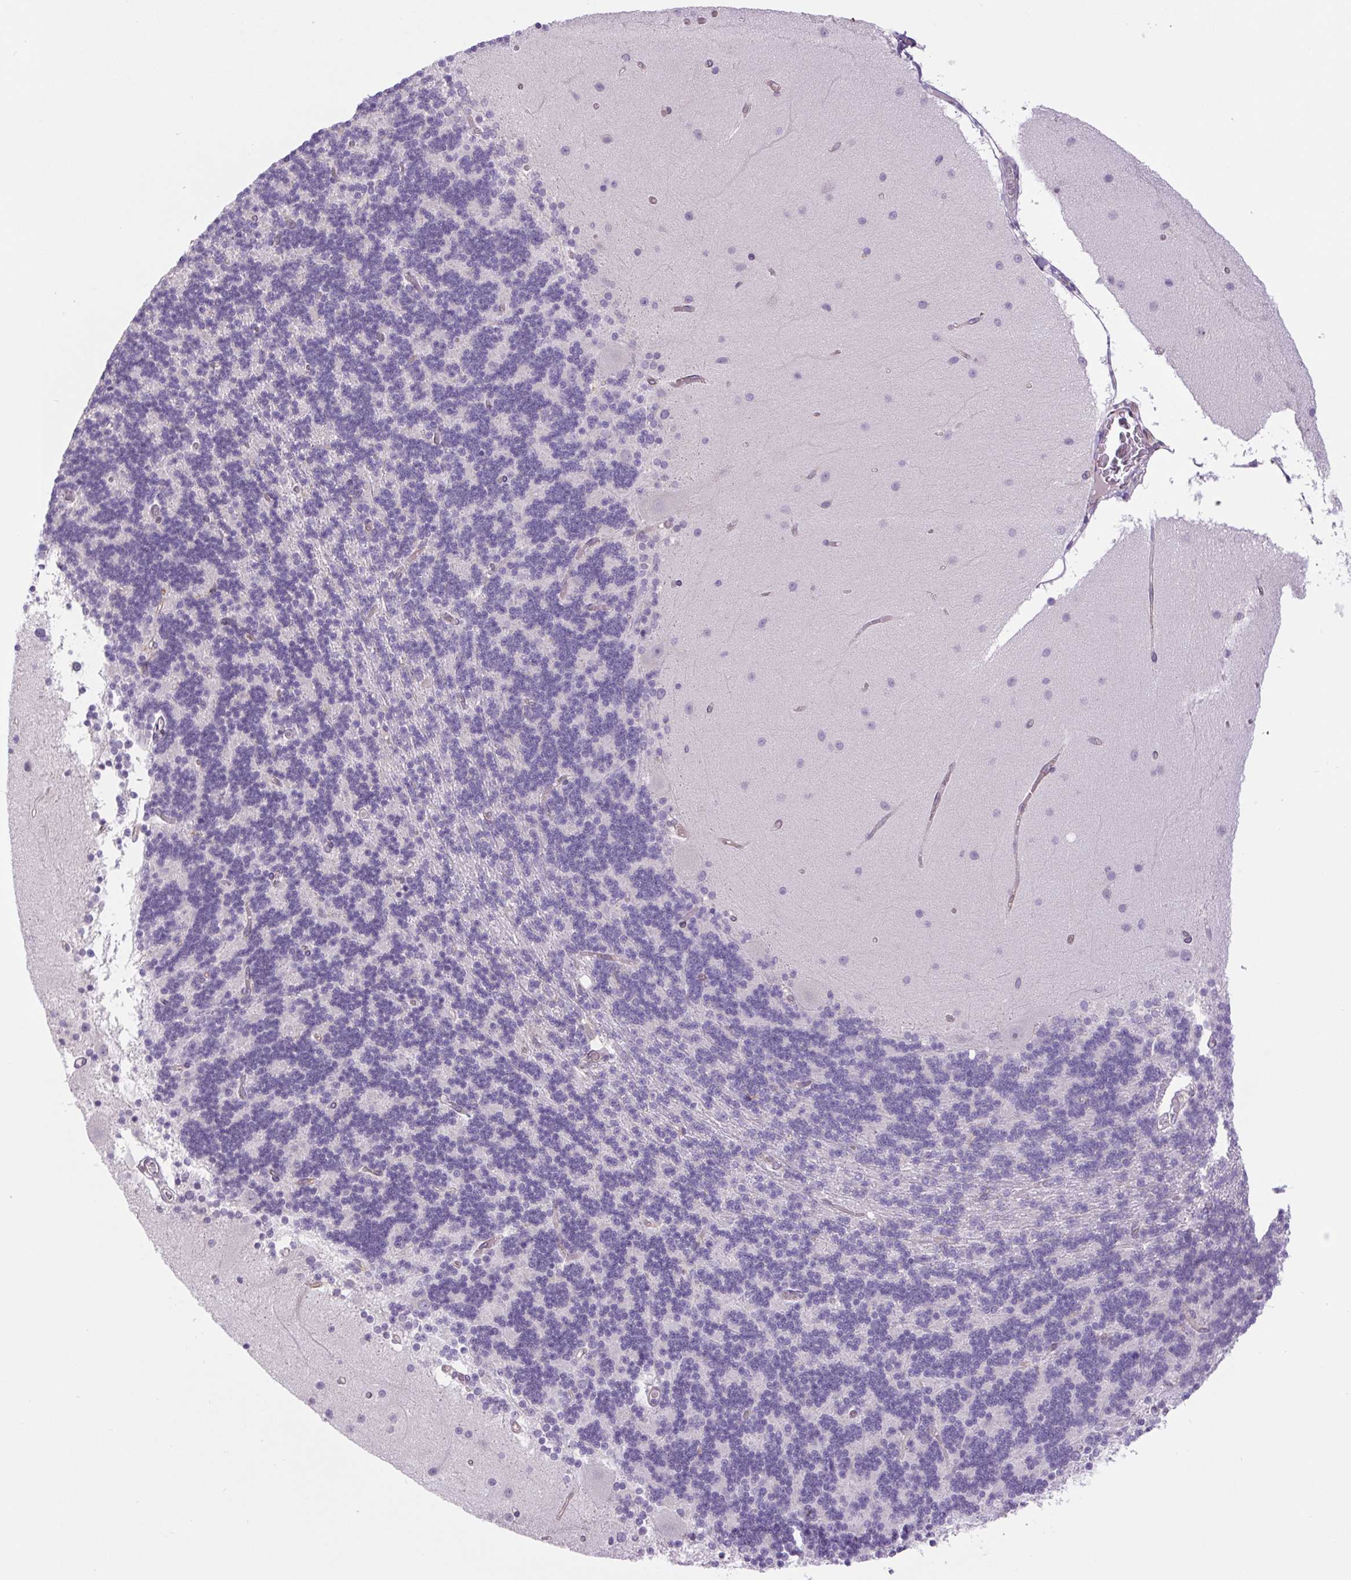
{"staining": {"intensity": "negative", "quantity": "none", "location": "none"}, "tissue": "cerebellum", "cell_type": "Cells in granular layer", "image_type": "normal", "snomed": [{"axis": "morphology", "description": "Normal tissue, NOS"}, {"axis": "topography", "description": "Cerebellum"}], "caption": "Normal cerebellum was stained to show a protein in brown. There is no significant staining in cells in granular layer. Nuclei are stained in blue.", "gene": "MINK1", "patient": {"sex": "female", "age": 54}}